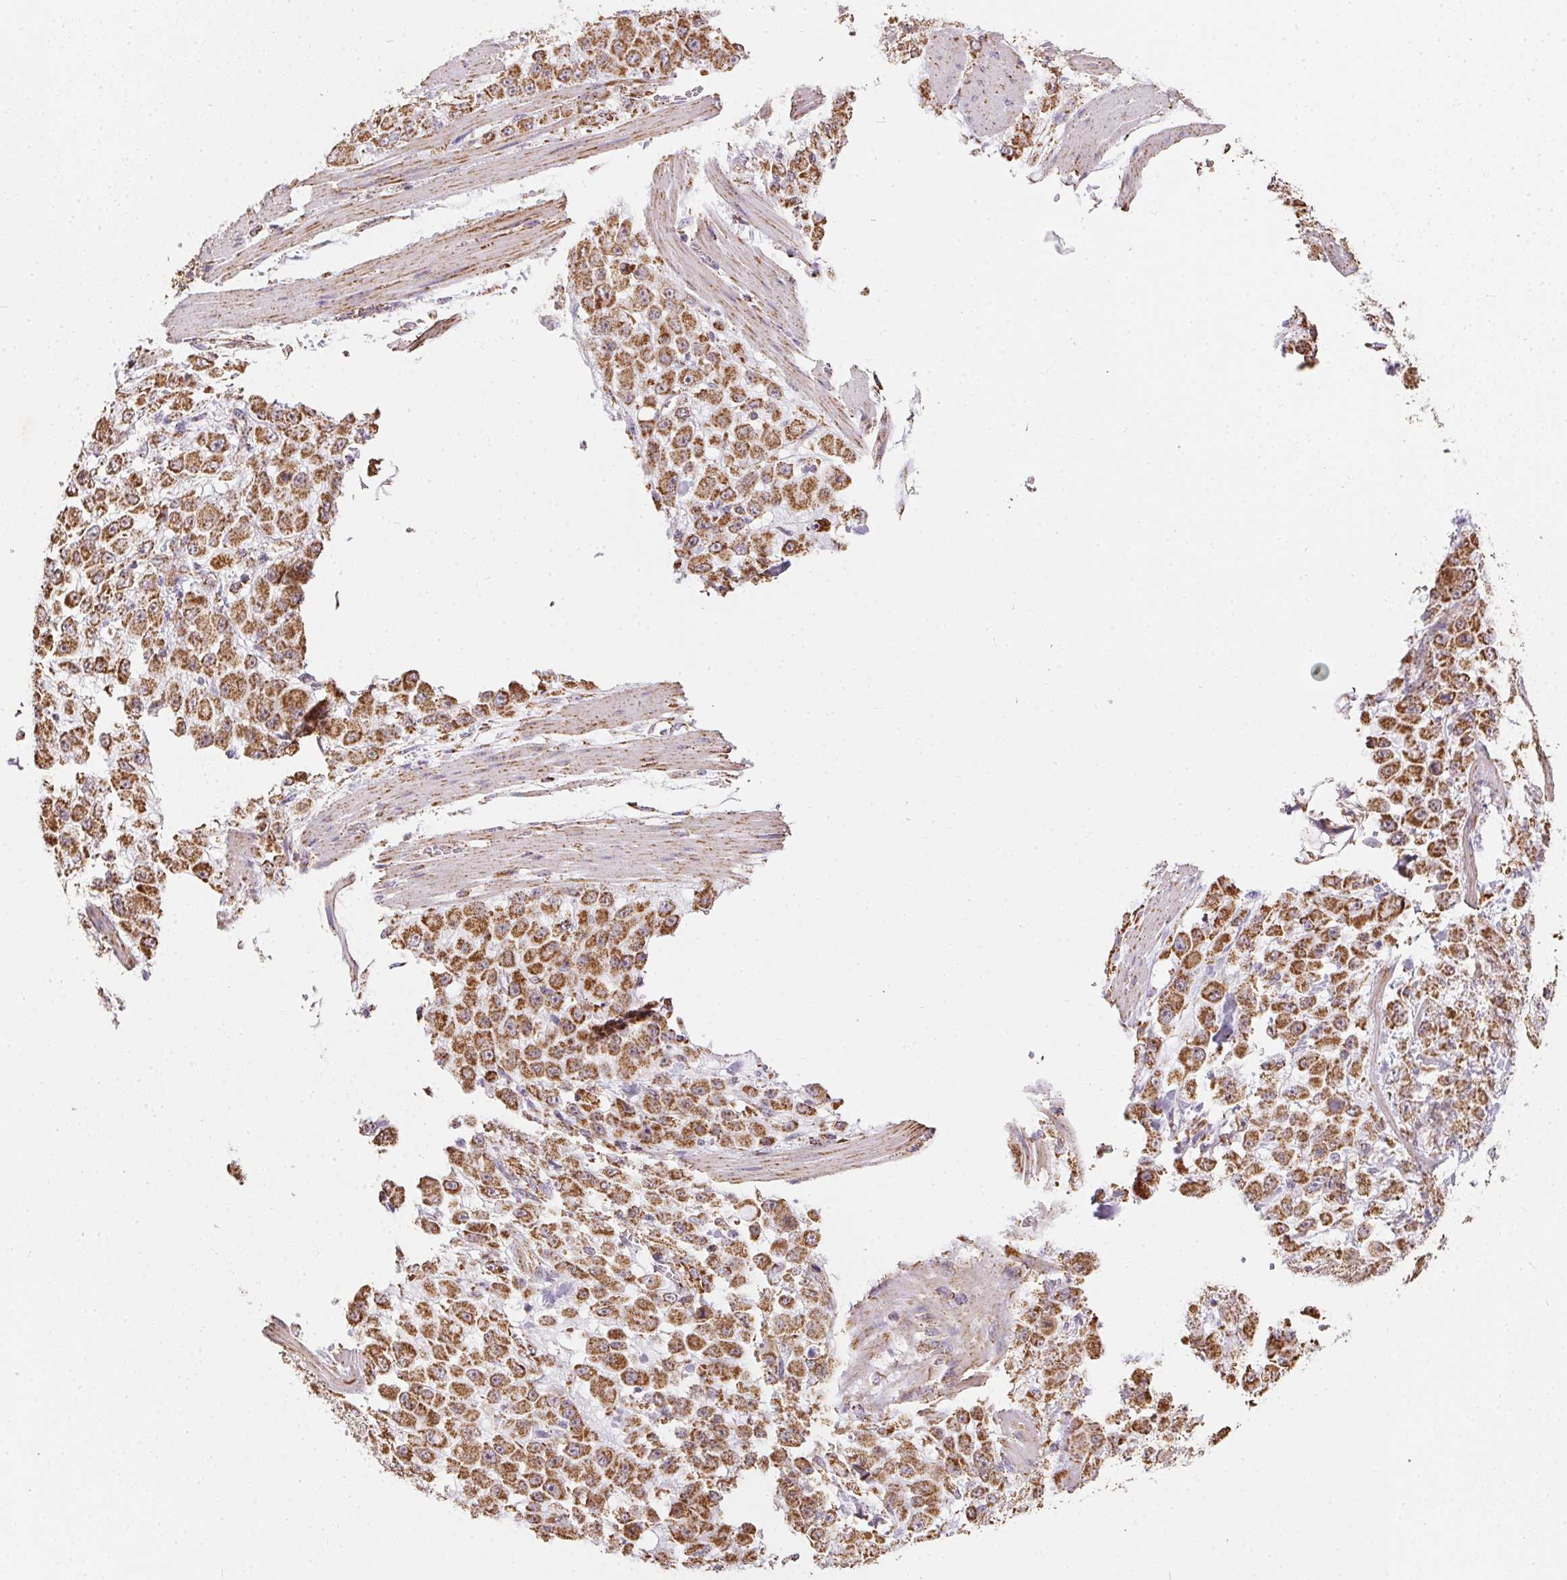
{"staining": {"intensity": "strong", "quantity": ">75%", "location": "cytoplasmic/membranous"}, "tissue": "stomach cancer", "cell_type": "Tumor cells", "image_type": "cancer", "snomed": [{"axis": "morphology", "description": "Adenocarcinoma, NOS"}, {"axis": "topography", "description": "Stomach"}], "caption": "Brown immunohistochemical staining in adenocarcinoma (stomach) demonstrates strong cytoplasmic/membranous positivity in approximately >75% of tumor cells.", "gene": "MAPK11", "patient": {"sex": "female", "age": 76}}